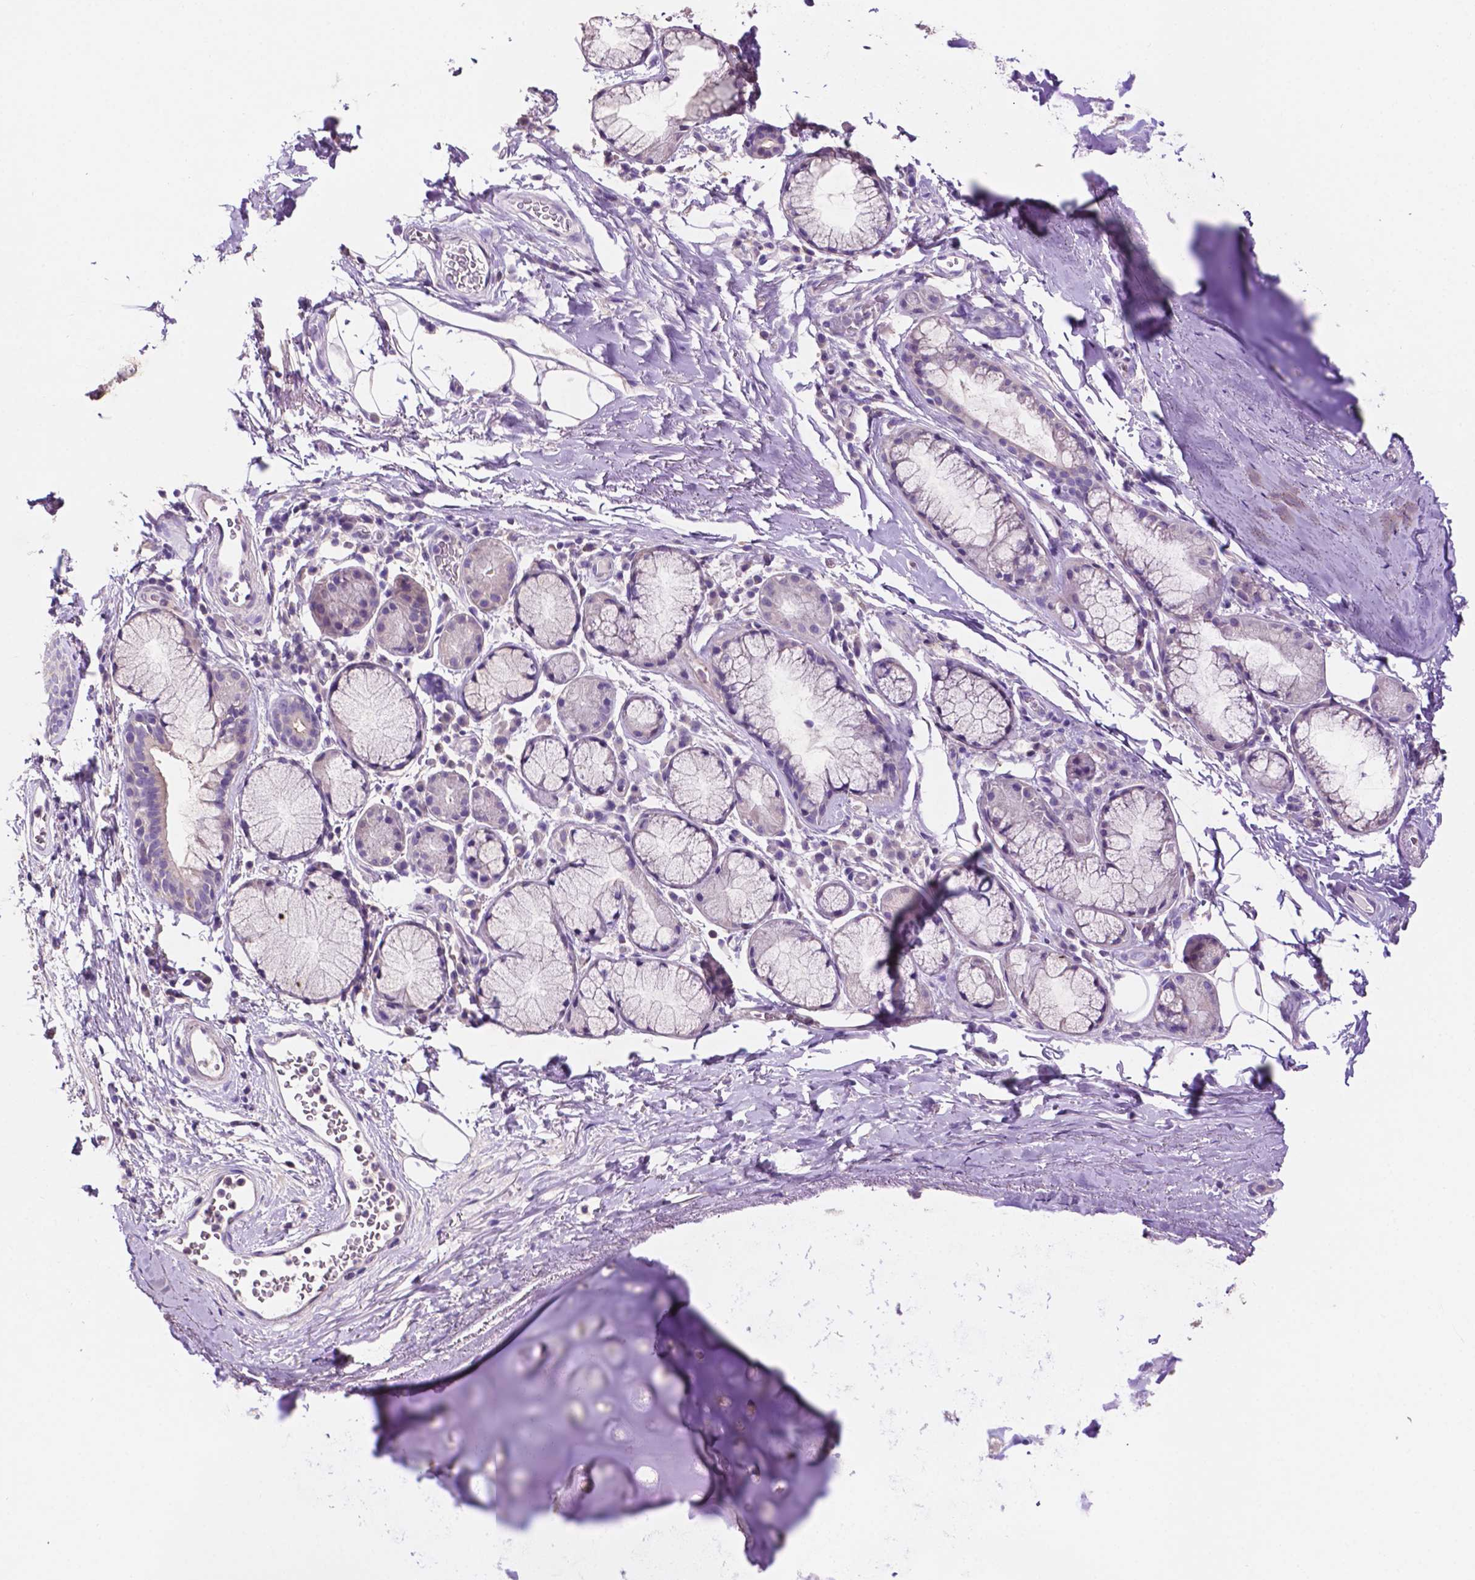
{"staining": {"intensity": "negative", "quantity": "none", "location": "none"}, "tissue": "adipose tissue", "cell_type": "Adipocytes", "image_type": "normal", "snomed": [{"axis": "morphology", "description": "Normal tissue, NOS"}, {"axis": "topography", "description": "Bronchus"}, {"axis": "topography", "description": "Lung"}], "caption": "This is a photomicrograph of immunohistochemistry (IHC) staining of unremarkable adipose tissue, which shows no positivity in adipocytes.", "gene": "PRPS2", "patient": {"sex": "female", "age": 57}}